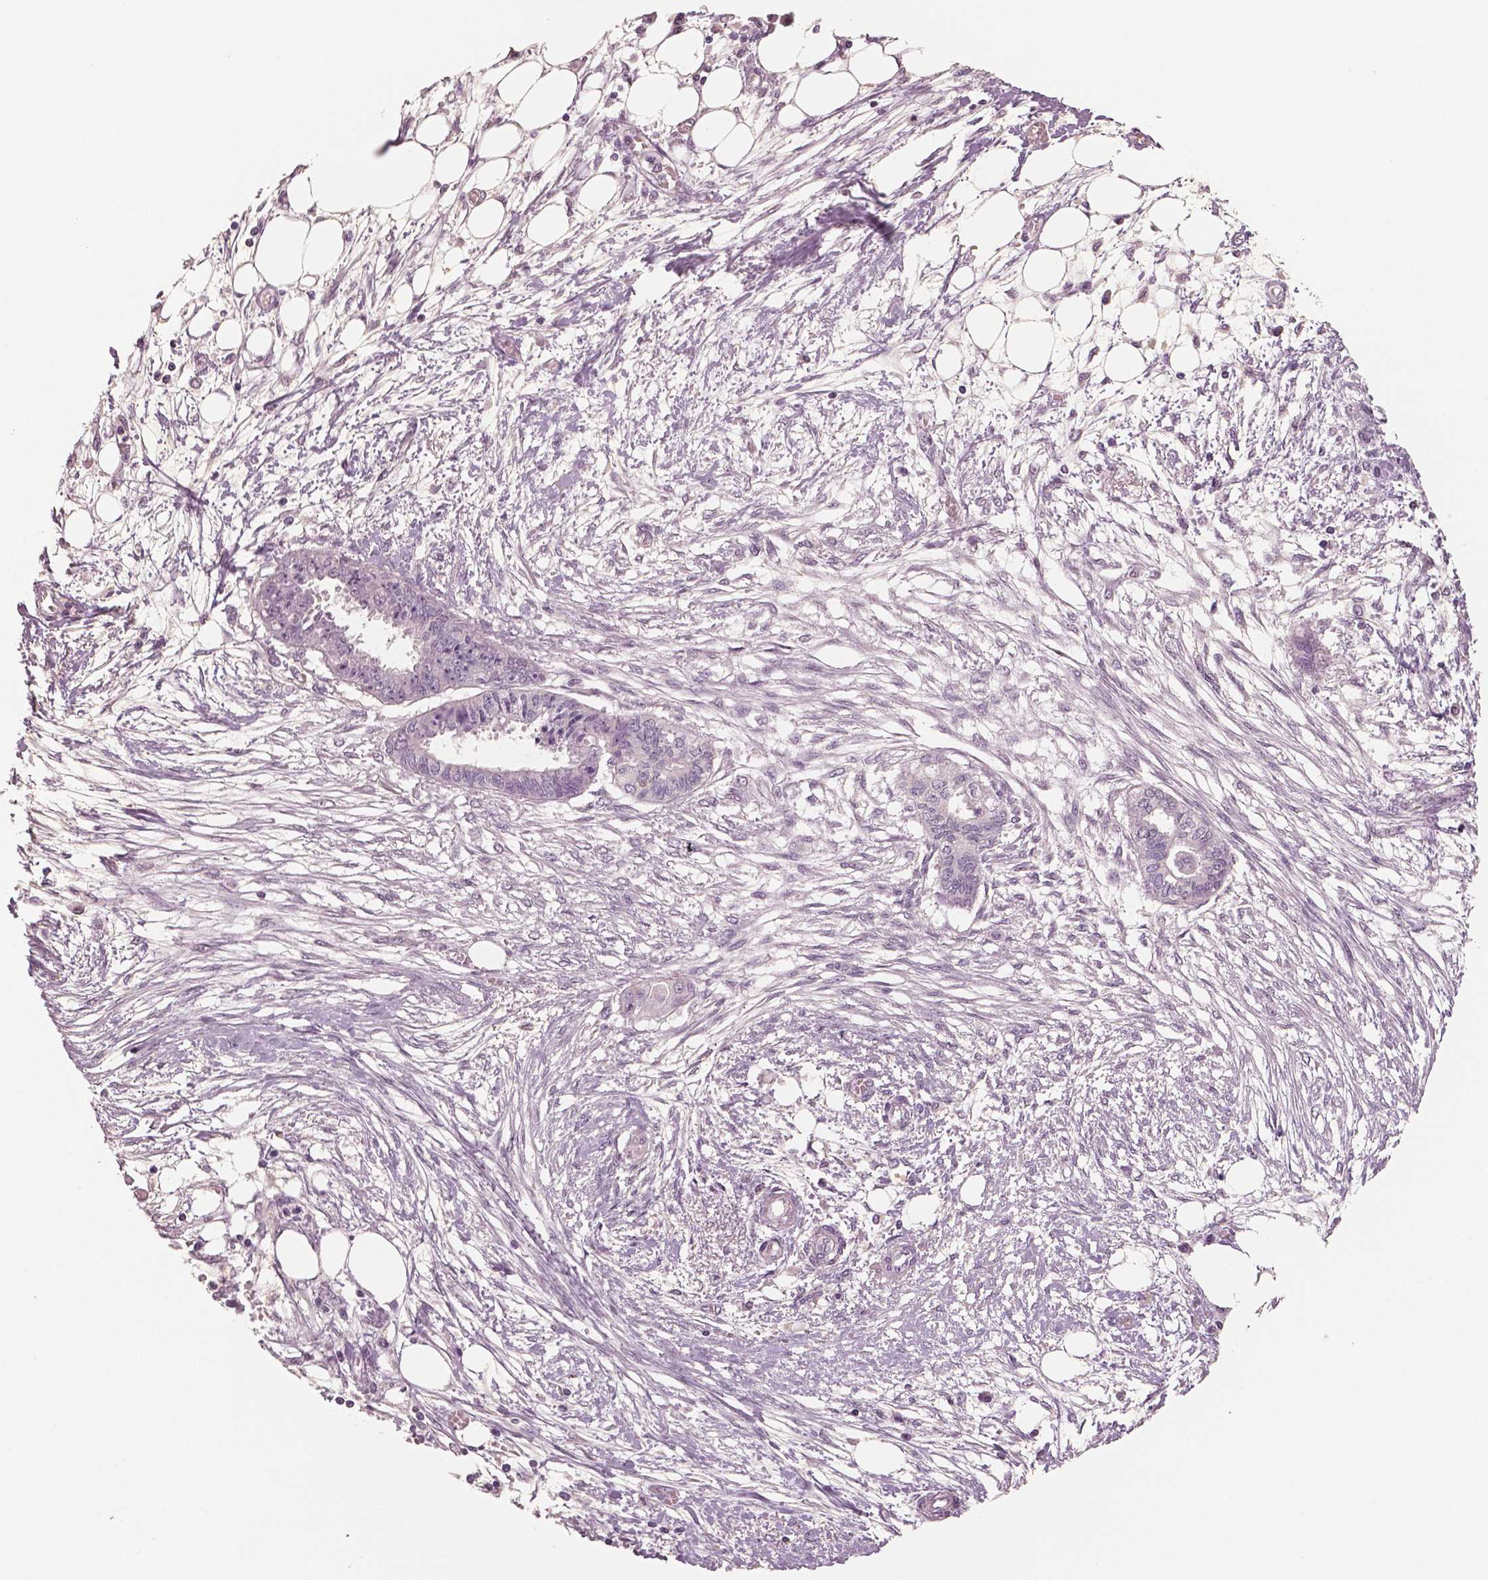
{"staining": {"intensity": "negative", "quantity": "none", "location": "none"}, "tissue": "endometrial cancer", "cell_type": "Tumor cells", "image_type": "cancer", "snomed": [{"axis": "morphology", "description": "Adenocarcinoma, NOS"}, {"axis": "morphology", "description": "Adenocarcinoma, metastatic, NOS"}, {"axis": "topography", "description": "Adipose tissue"}, {"axis": "topography", "description": "Endometrium"}], "caption": "IHC photomicrograph of human endometrial cancer stained for a protein (brown), which displays no staining in tumor cells.", "gene": "NECAB2", "patient": {"sex": "female", "age": 67}}